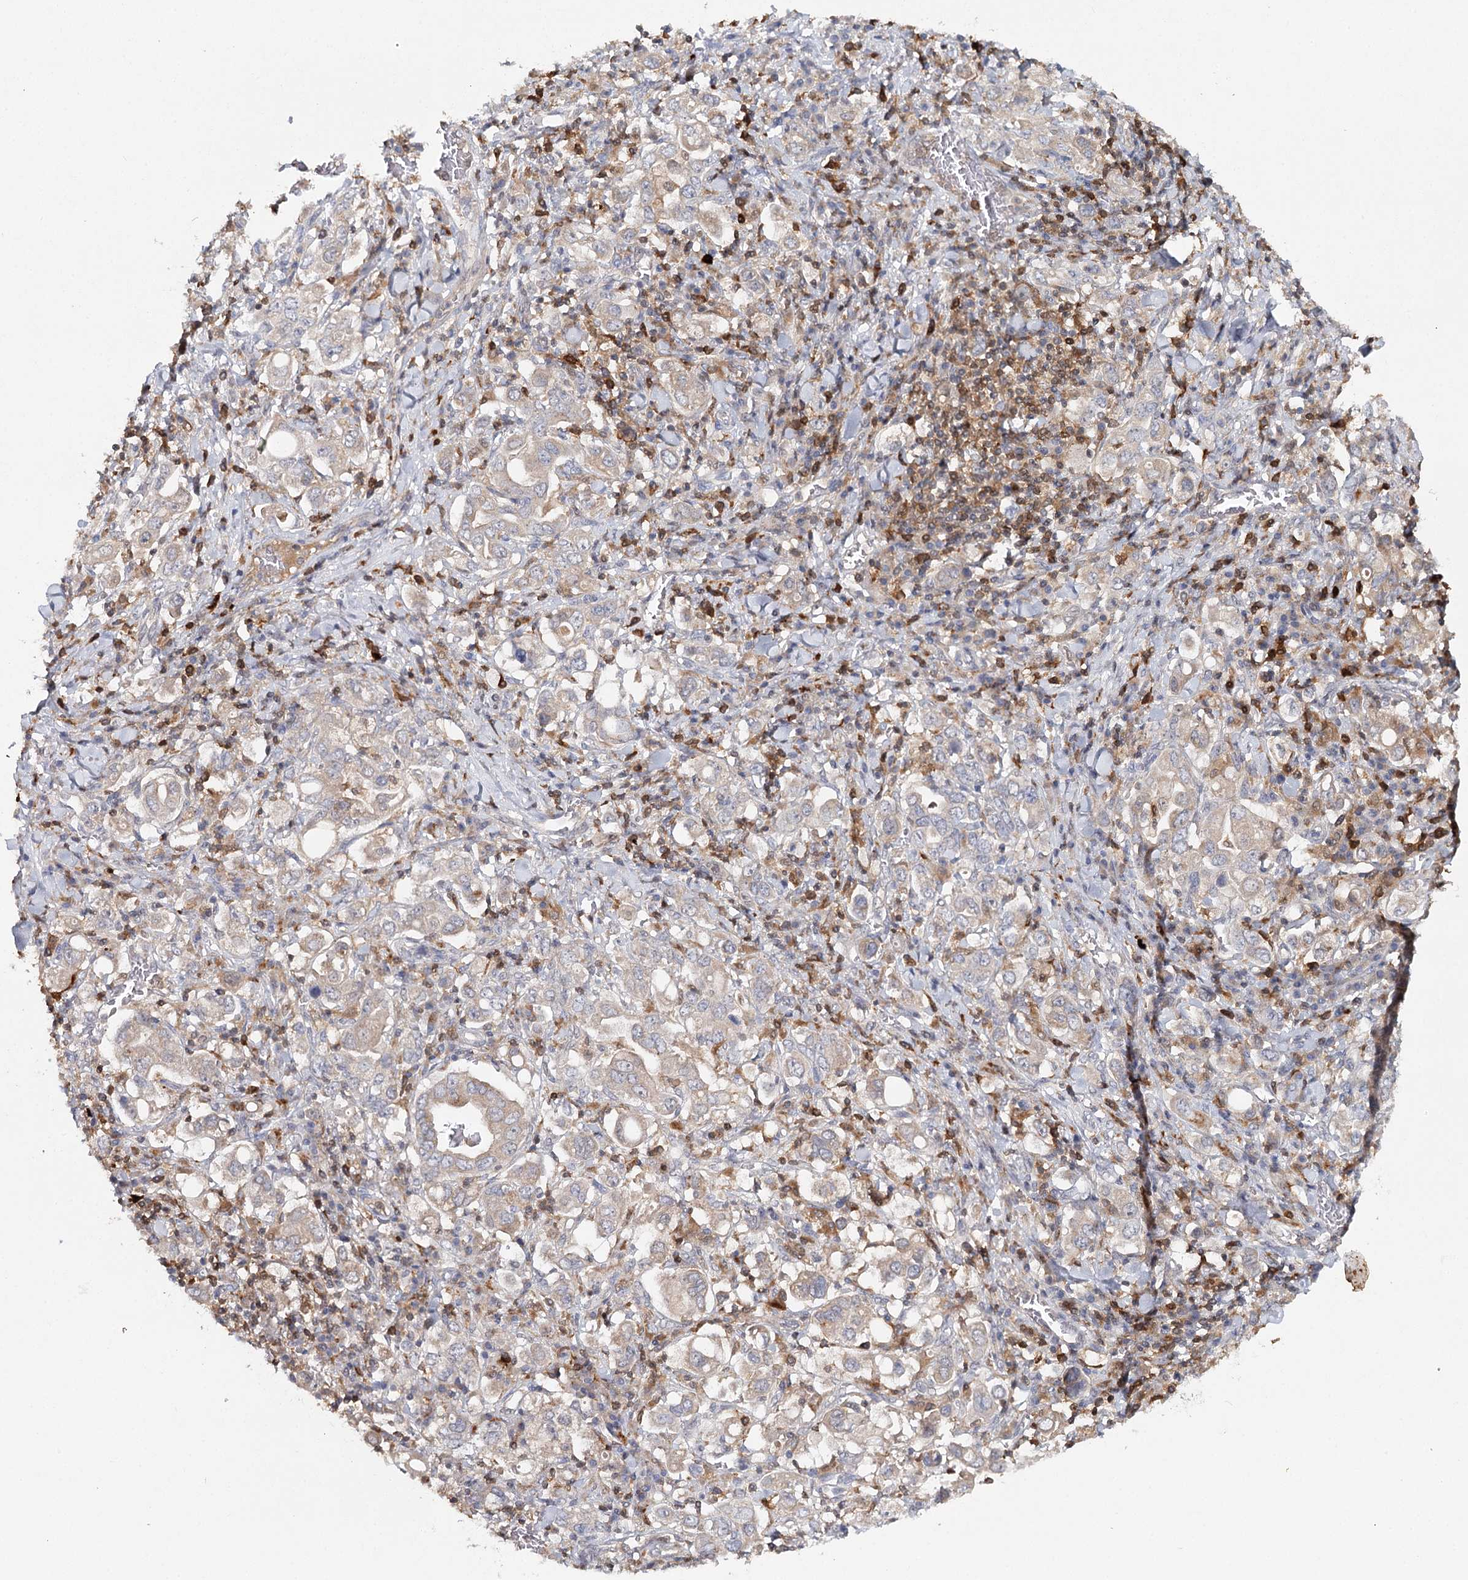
{"staining": {"intensity": "weak", "quantity": "<25%", "location": "cytoplasmic/membranous"}, "tissue": "stomach cancer", "cell_type": "Tumor cells", "image_type": "cancer", "snomed": [{"axis": "morphology", "description": "Adenocarcinoma, NOS"}, {"axis": "topography", "description": "Stomach, upper"}], "caption": "Stomach cancer (adenocarcinoma) was stained to show a protein in brown. There is no significant expression in tumor cells.", "gene": "SLC41A2", "patient": {"sex": "male", "age": 62}}